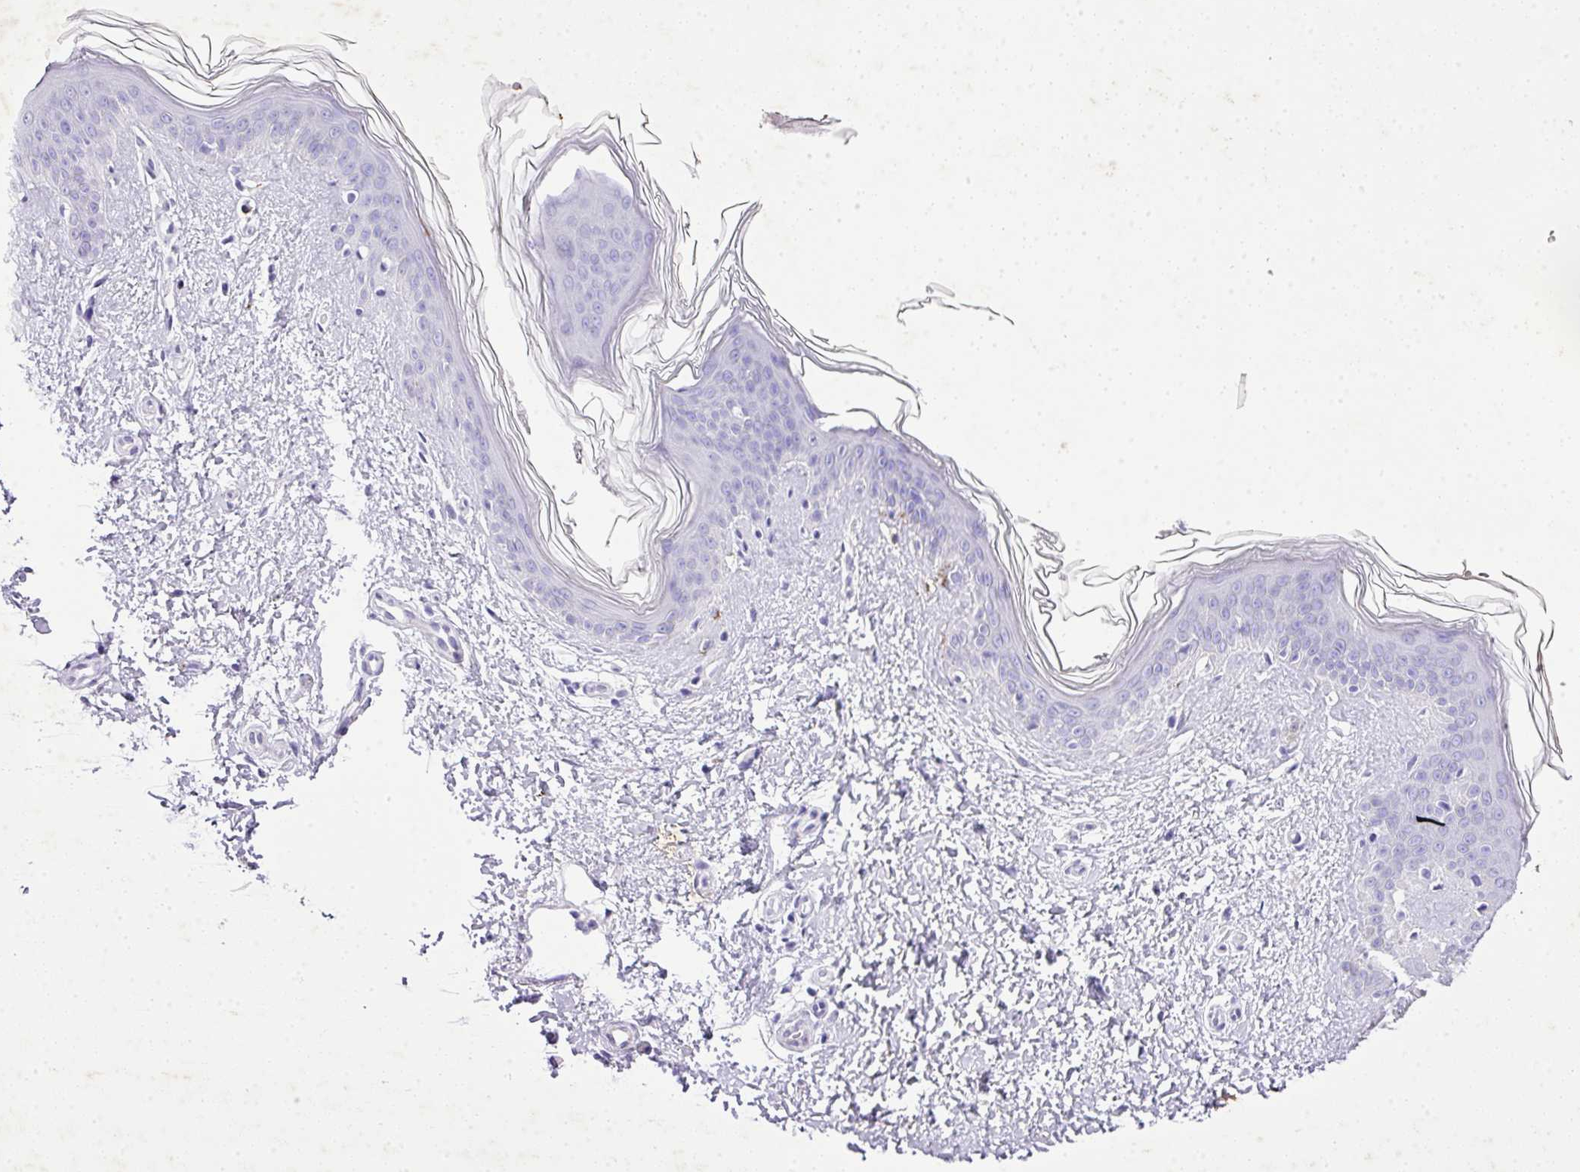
{"staining": {"intensity": "negative", "quantity": "none", "location": "none"}, "tissue": "skin", "cell_type": "Fibroblasts", "image_type": "normal", "snomed": [{"axis": "morphology", "description": "Normal tissue, NOS"}, {"axis": "topography", "description": "Skin"}], "caption": "The micrograph exhibits no staining of fibroblasts in unremarkable skin.", "gene": "KCNJ11", "patient": {"sex": "female", "age": 41}}